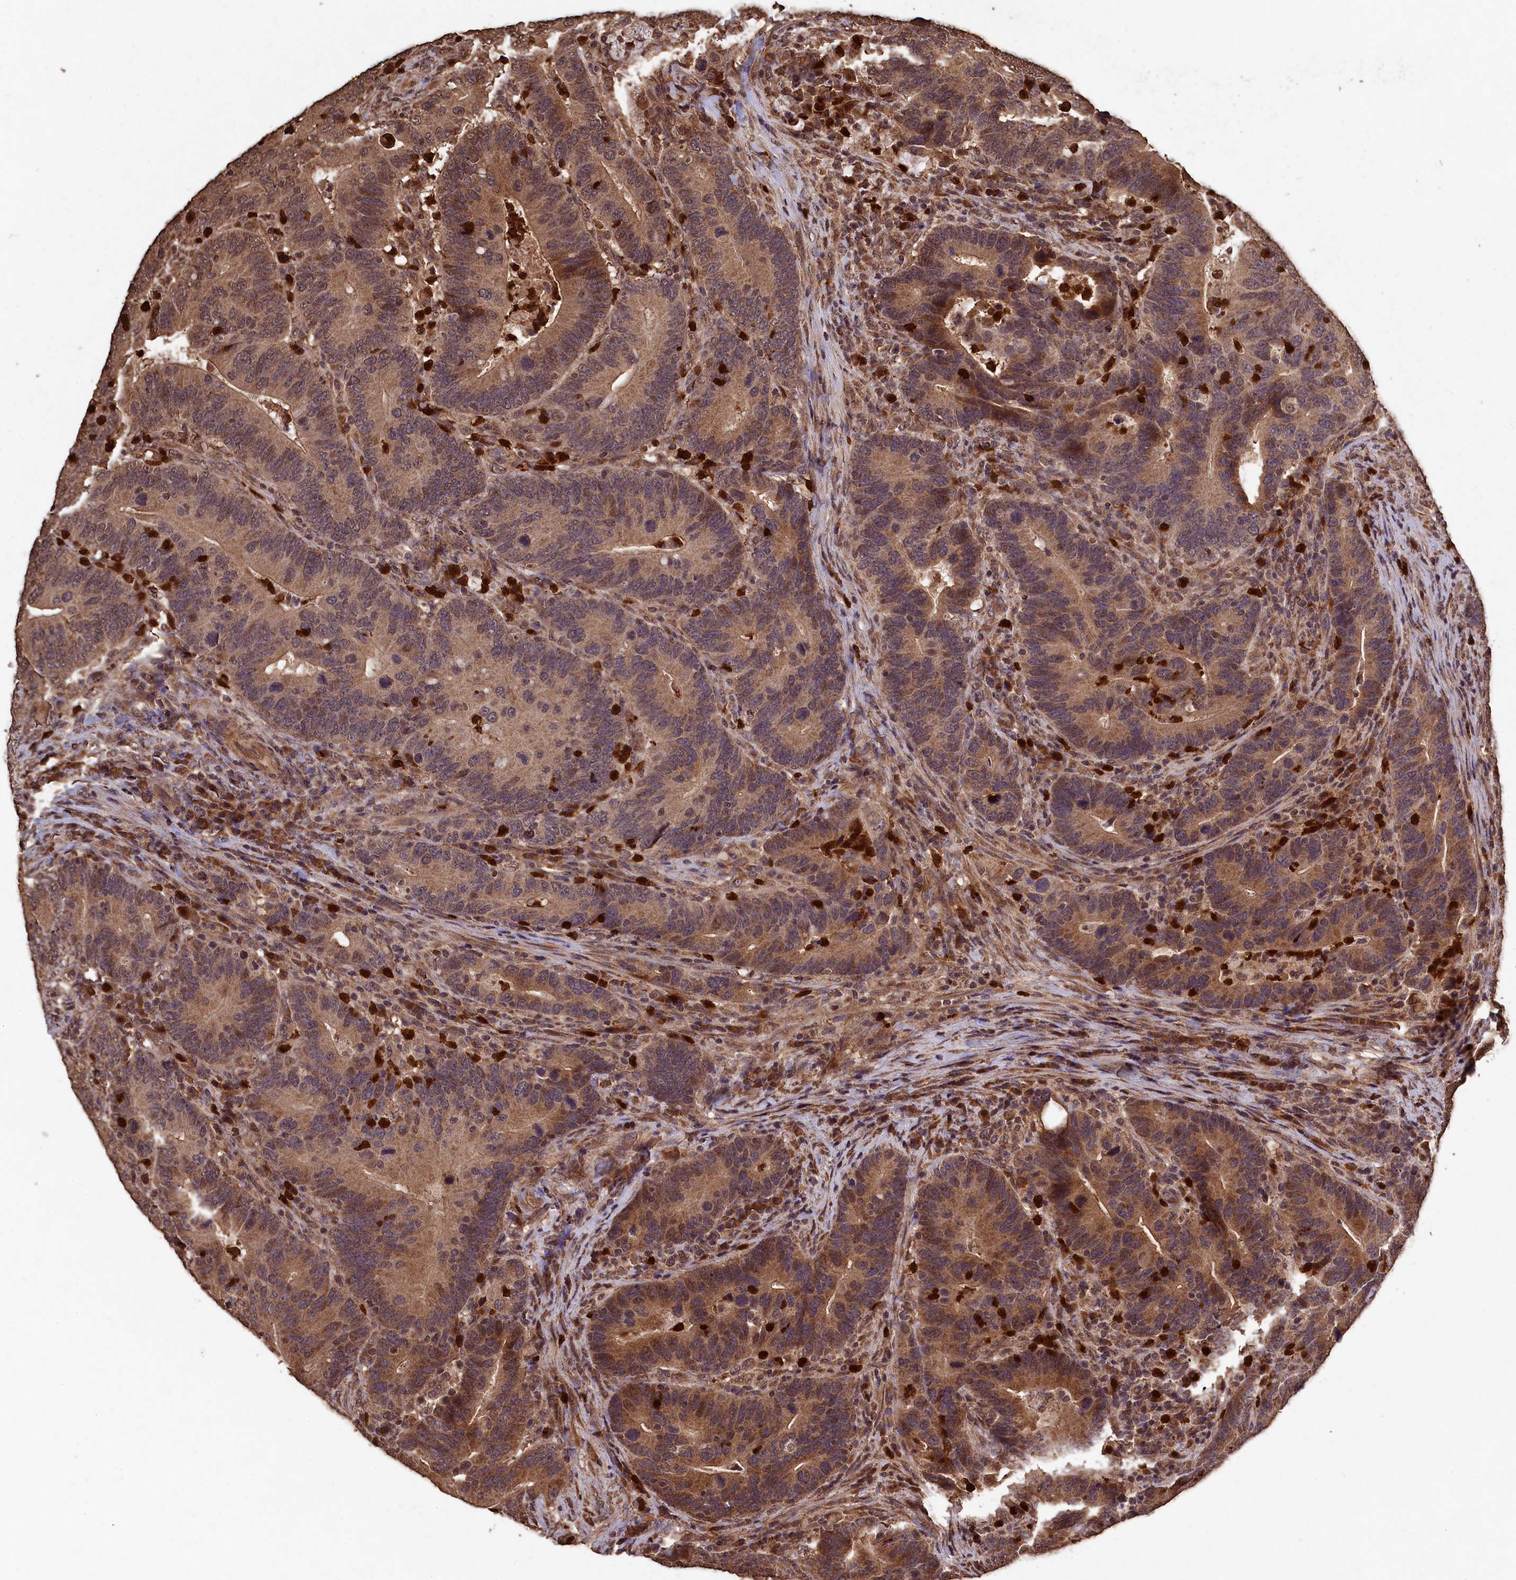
{"staining": {"intensity": "moderate", "quantity": ">75%", "location": "cytoplasmic/membranous,nuclear"}, "tissue": "colorectal cancer", "cell_type": "Tumor cells", "image_type": "cancer", "snomed": [{"axis": "morphology", "description": "Adenocarcinoma, NOS"}, {"axis": "topography", "description": "Colon"}], "caption": "Adenocarcinoma (colorectal) stained with a brown dye displays moderate cytoplasmic/membranous and nuclear positive expression in about >75% of tumor cells.", "gene": "CEP57L1", "patient": {"sex": "female", "age": 66}}